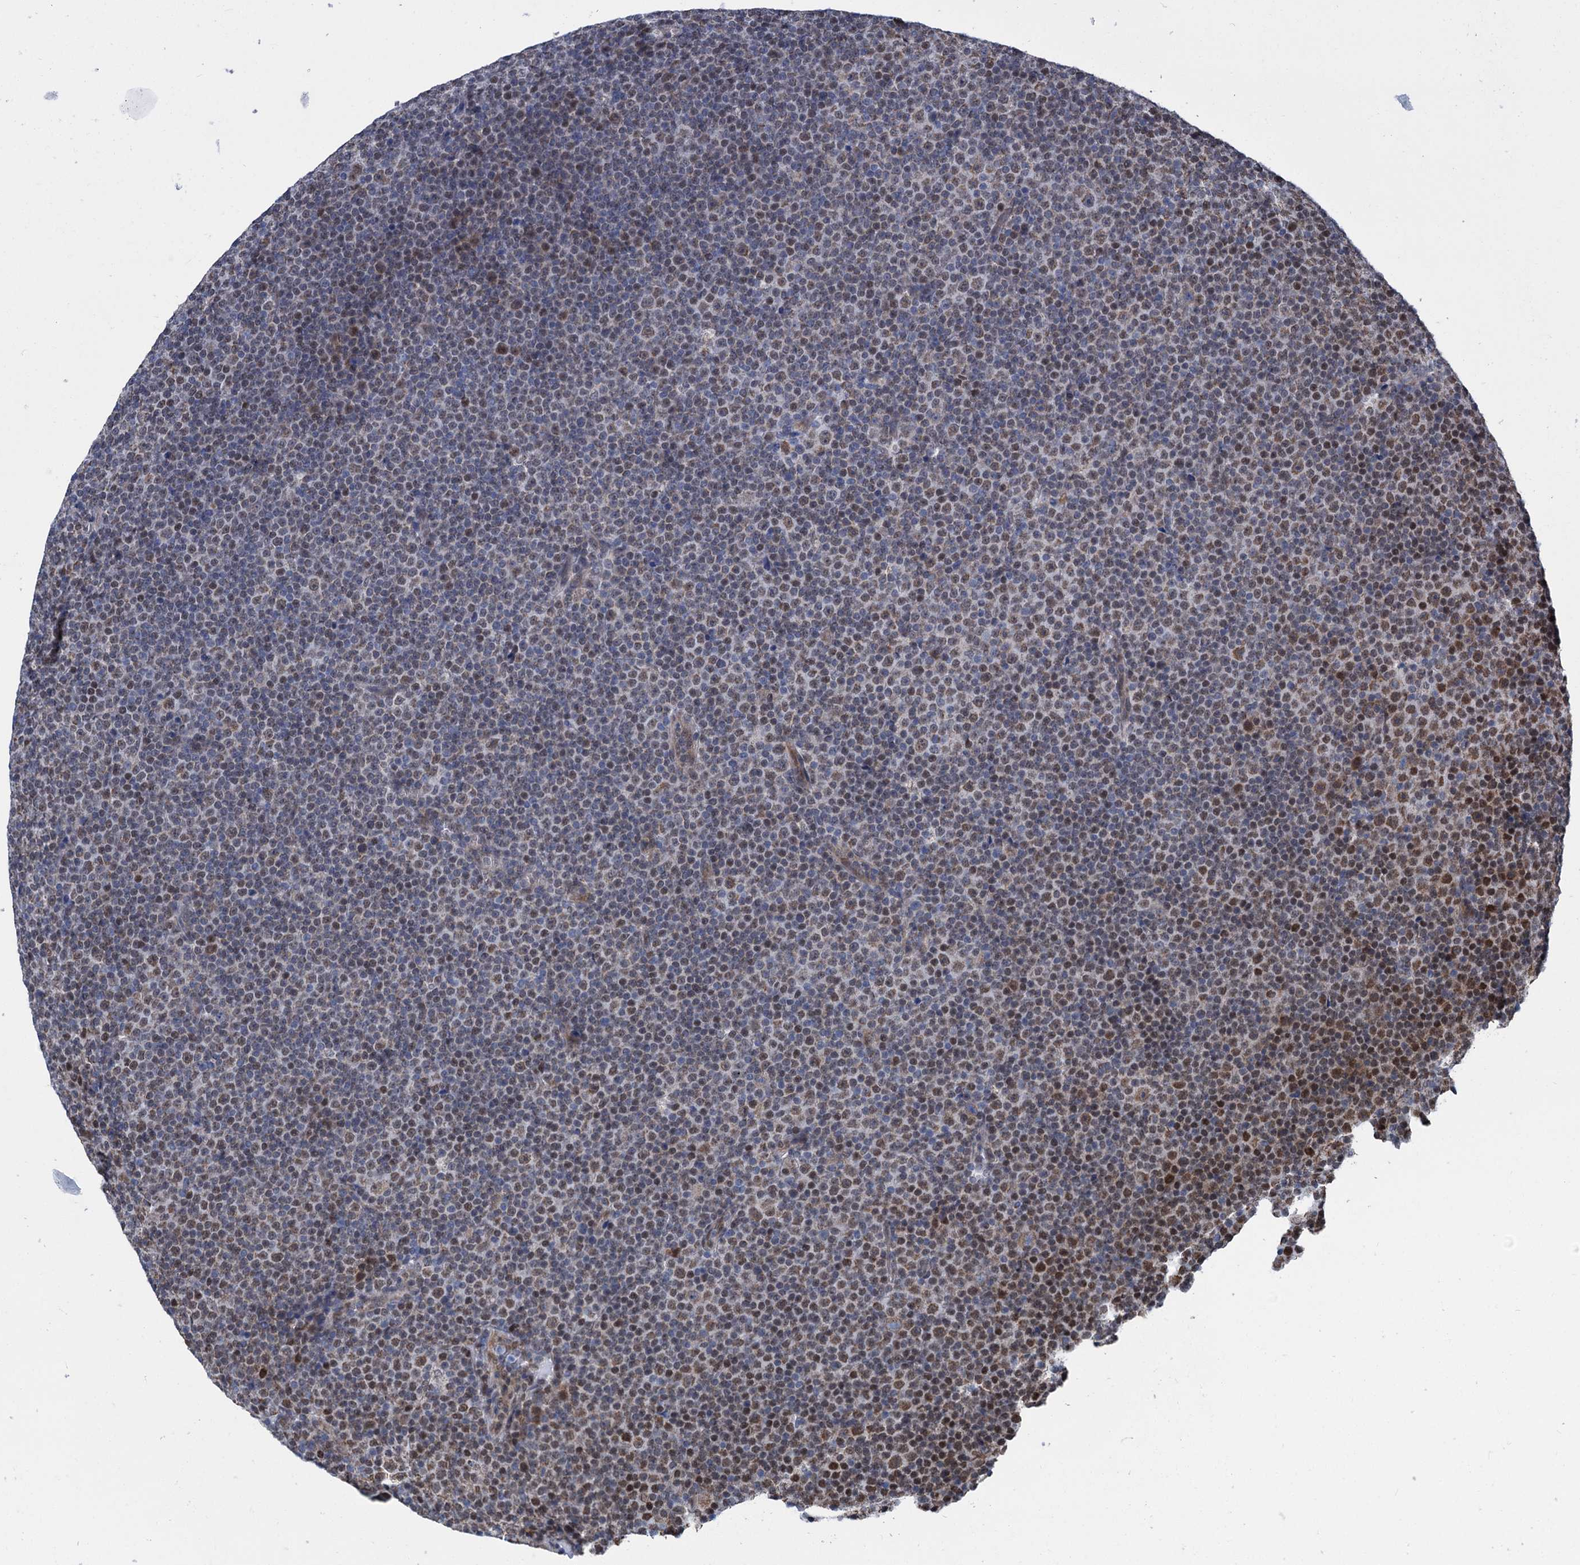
{"staining": {"intensity": "moderate", "quantity": "<25%", "location": "nuclear"}, "tissue": "lymphoma", "cell_type": "Tumor cells", "image_type": "cancer", "snomed": [{"axis": "morphology", "description": "Malignant lymphoma, non-Hodgkin's type, Low grade"}, {"axis": "topography", "description": "Lymph node"}], "caption": "Approximately <25% of tumor cells in low-grade malignant lymphoma, non-Hodgkin's type show moderate nuclear protein positivity as visualized by brown immunohistochemical staining.", "gene": "MORN3", "patient": {"sex": "female", "age": 67}}